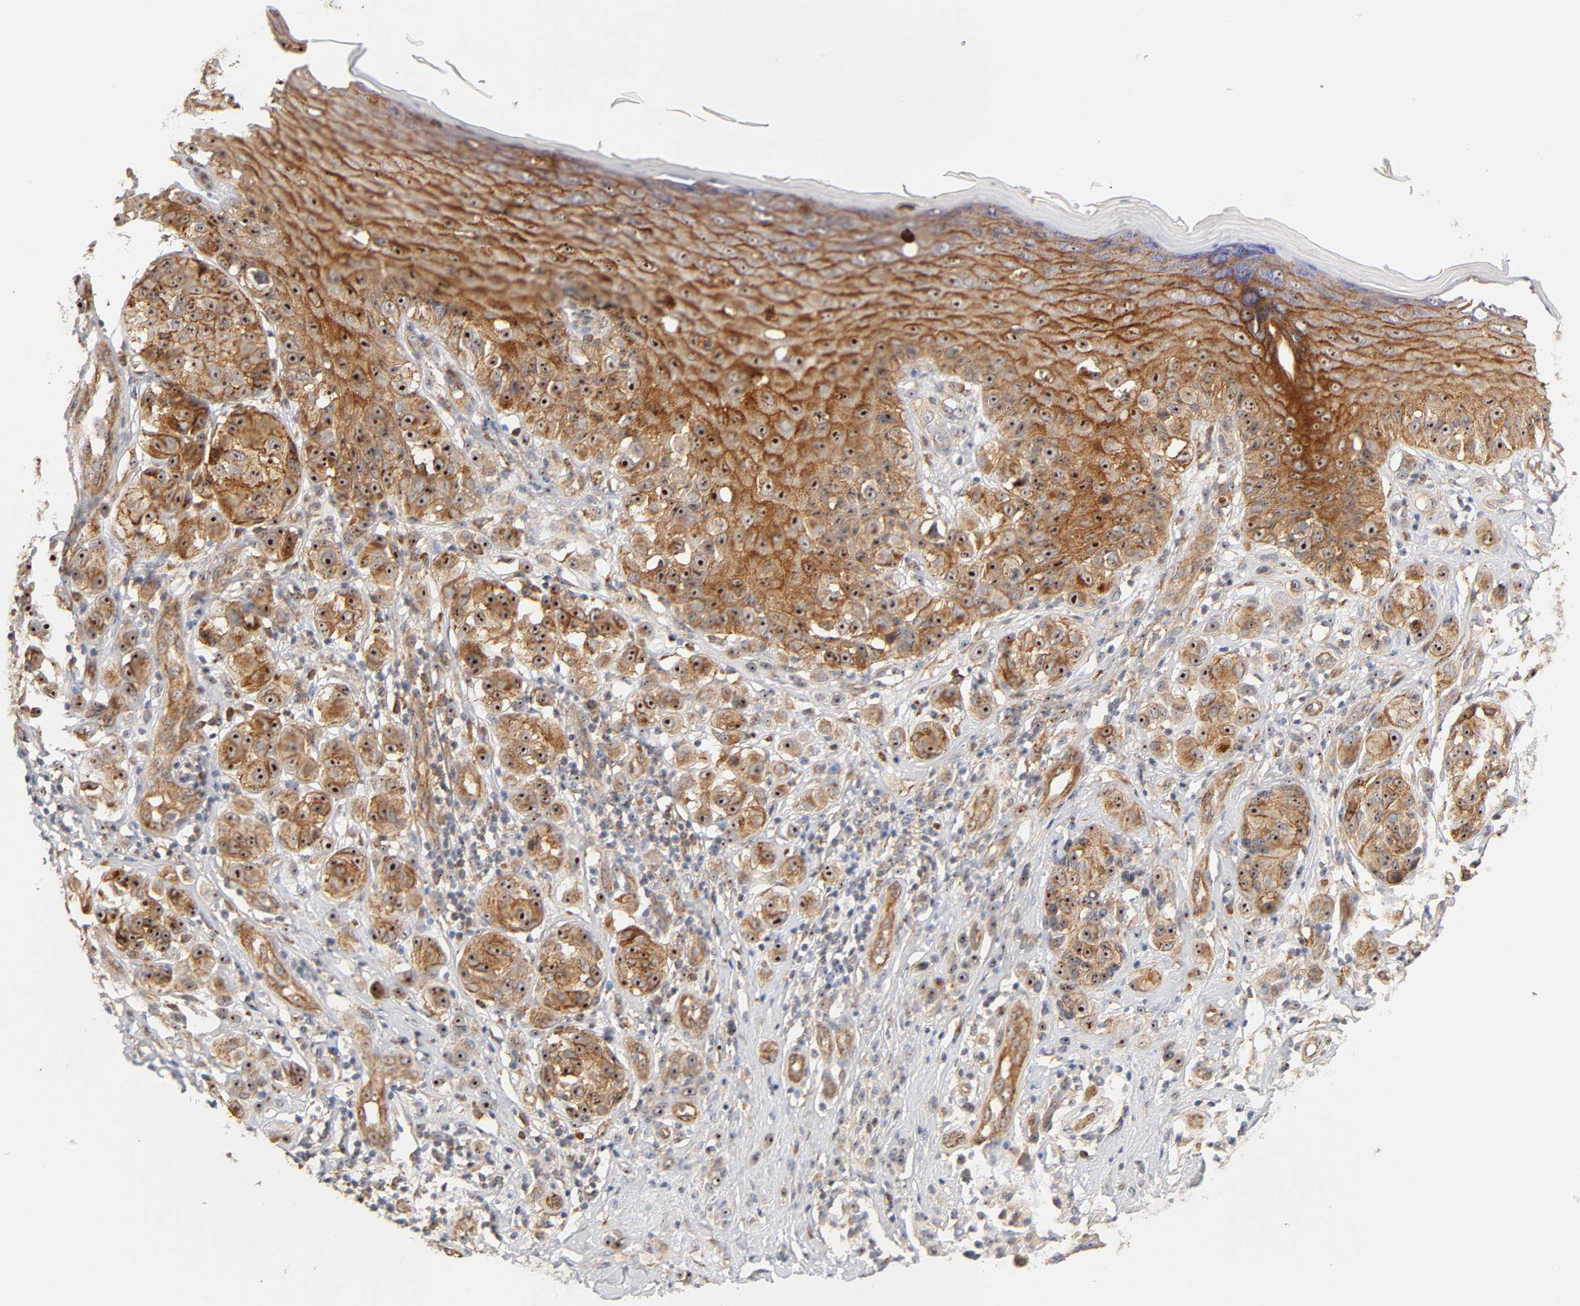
{"staining": {"intensity": "strong", "quantity": ">75%", "location": "cytoplasmic/membranous,nuclear"}, "tissue": "melanoma", "cell_type": "Tumor cells", "image_type": "cancer", "snomed": [{"axis": "morphology", "description": "Malignant melanoma, NOS"}, {"axis": "topography", "description": "Skin"}], "caption": "Brown immunohistochemical staining in melanoma reveals strong cytoplasmic/membranous and nuclear staining in approximately >75% of tumor cells.", "gene": "PLD1", "patient": {"sex": "male", "age": 57}}